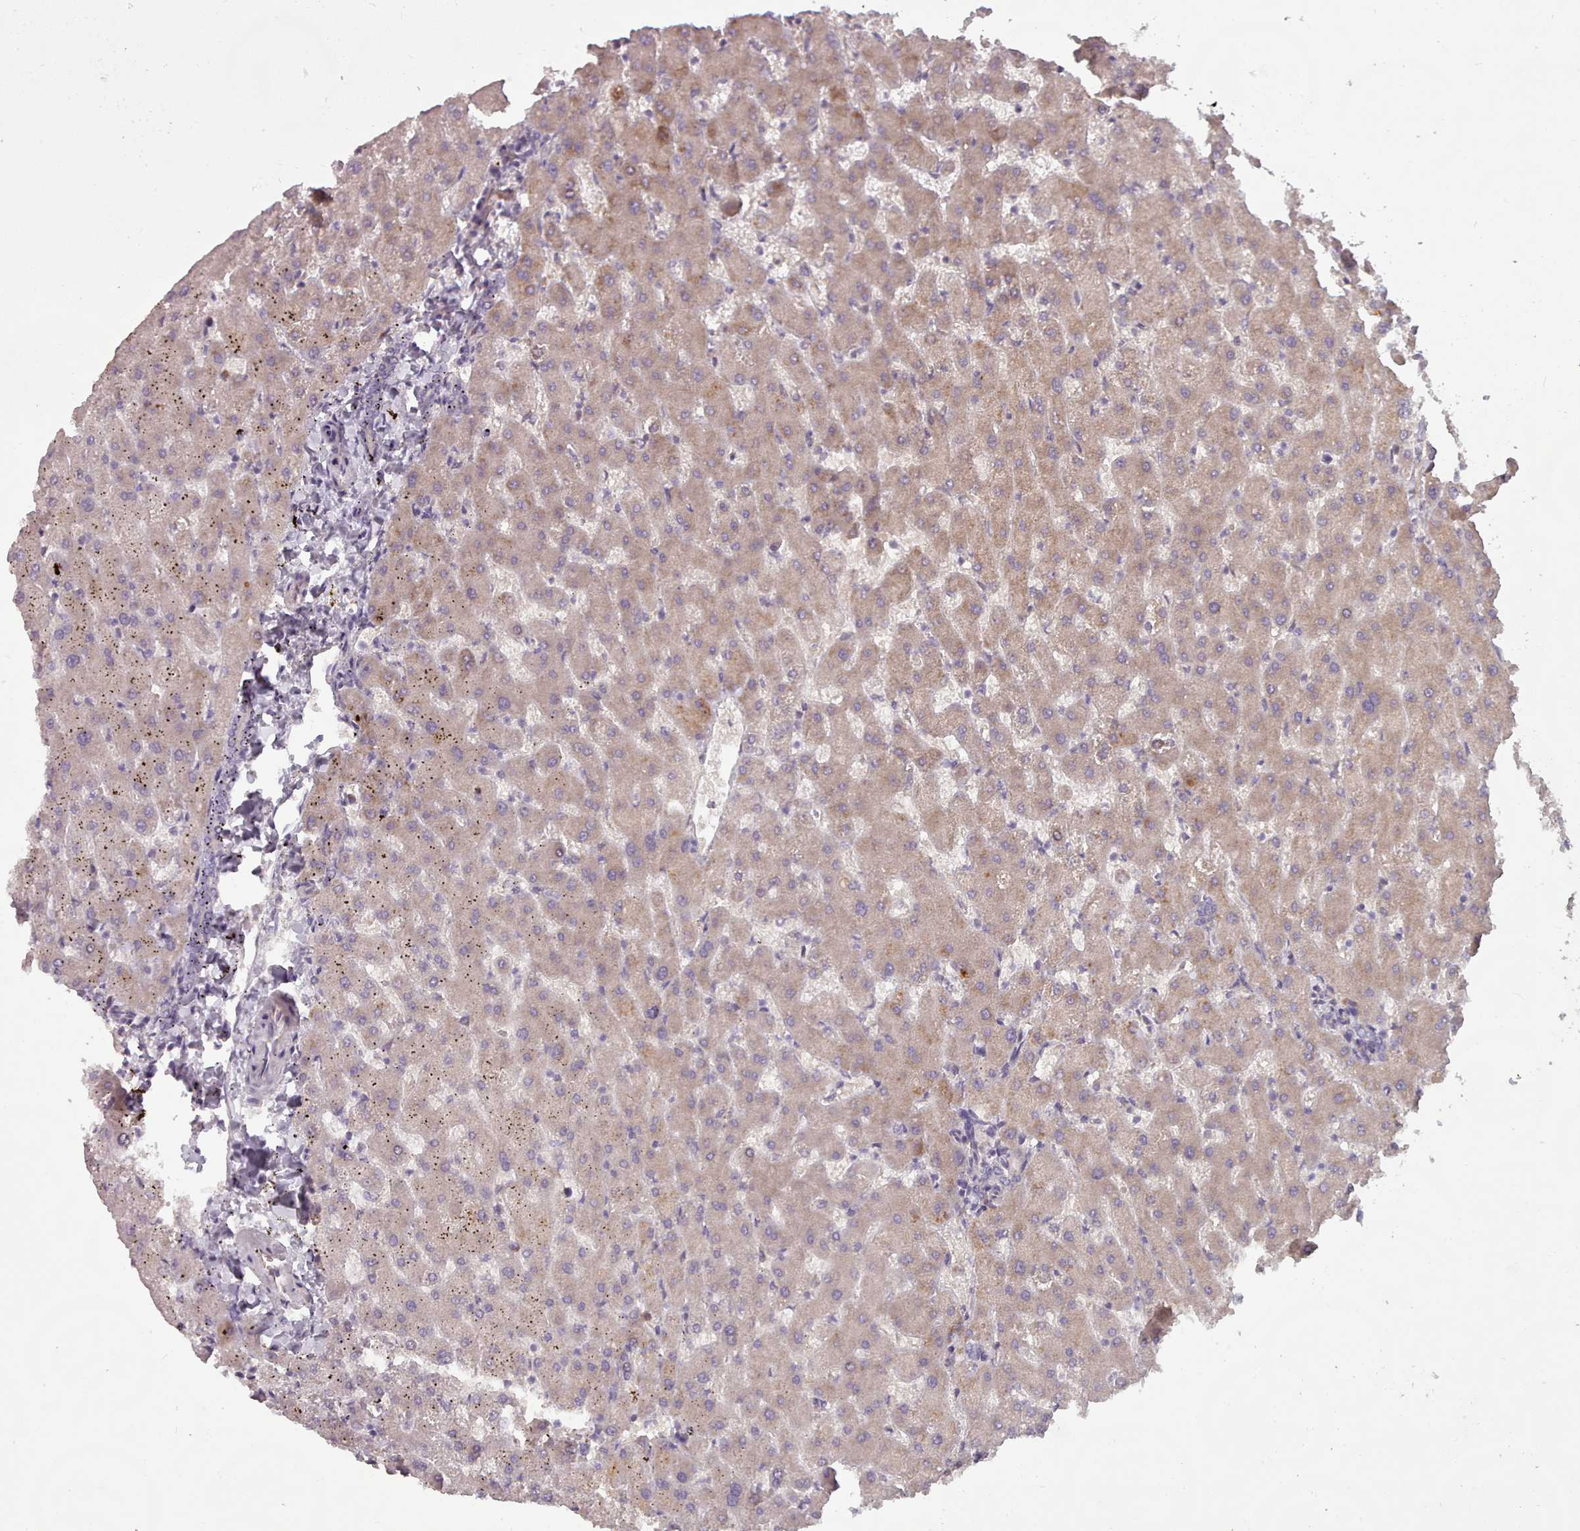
{"staining": {"intensity": "negative", "quantity": "none", "location": "none"}, "tissue": "liver", "cell_type": "Cholangiocytes", "image_type": "normal", "snomed": [{"axis": "morphology", "description": "Normal tissue, NOS"}, {"axis": "topography", "description": "Liver"}], "caption": "Cholangiocytes show no significant staining in benign liver. (DAB immunohistochemistry (IHC) visualized using brightfield microscopy, high magnification).", "gene": "GBGT1", "patient": {"sex": "female", "age": 63}}